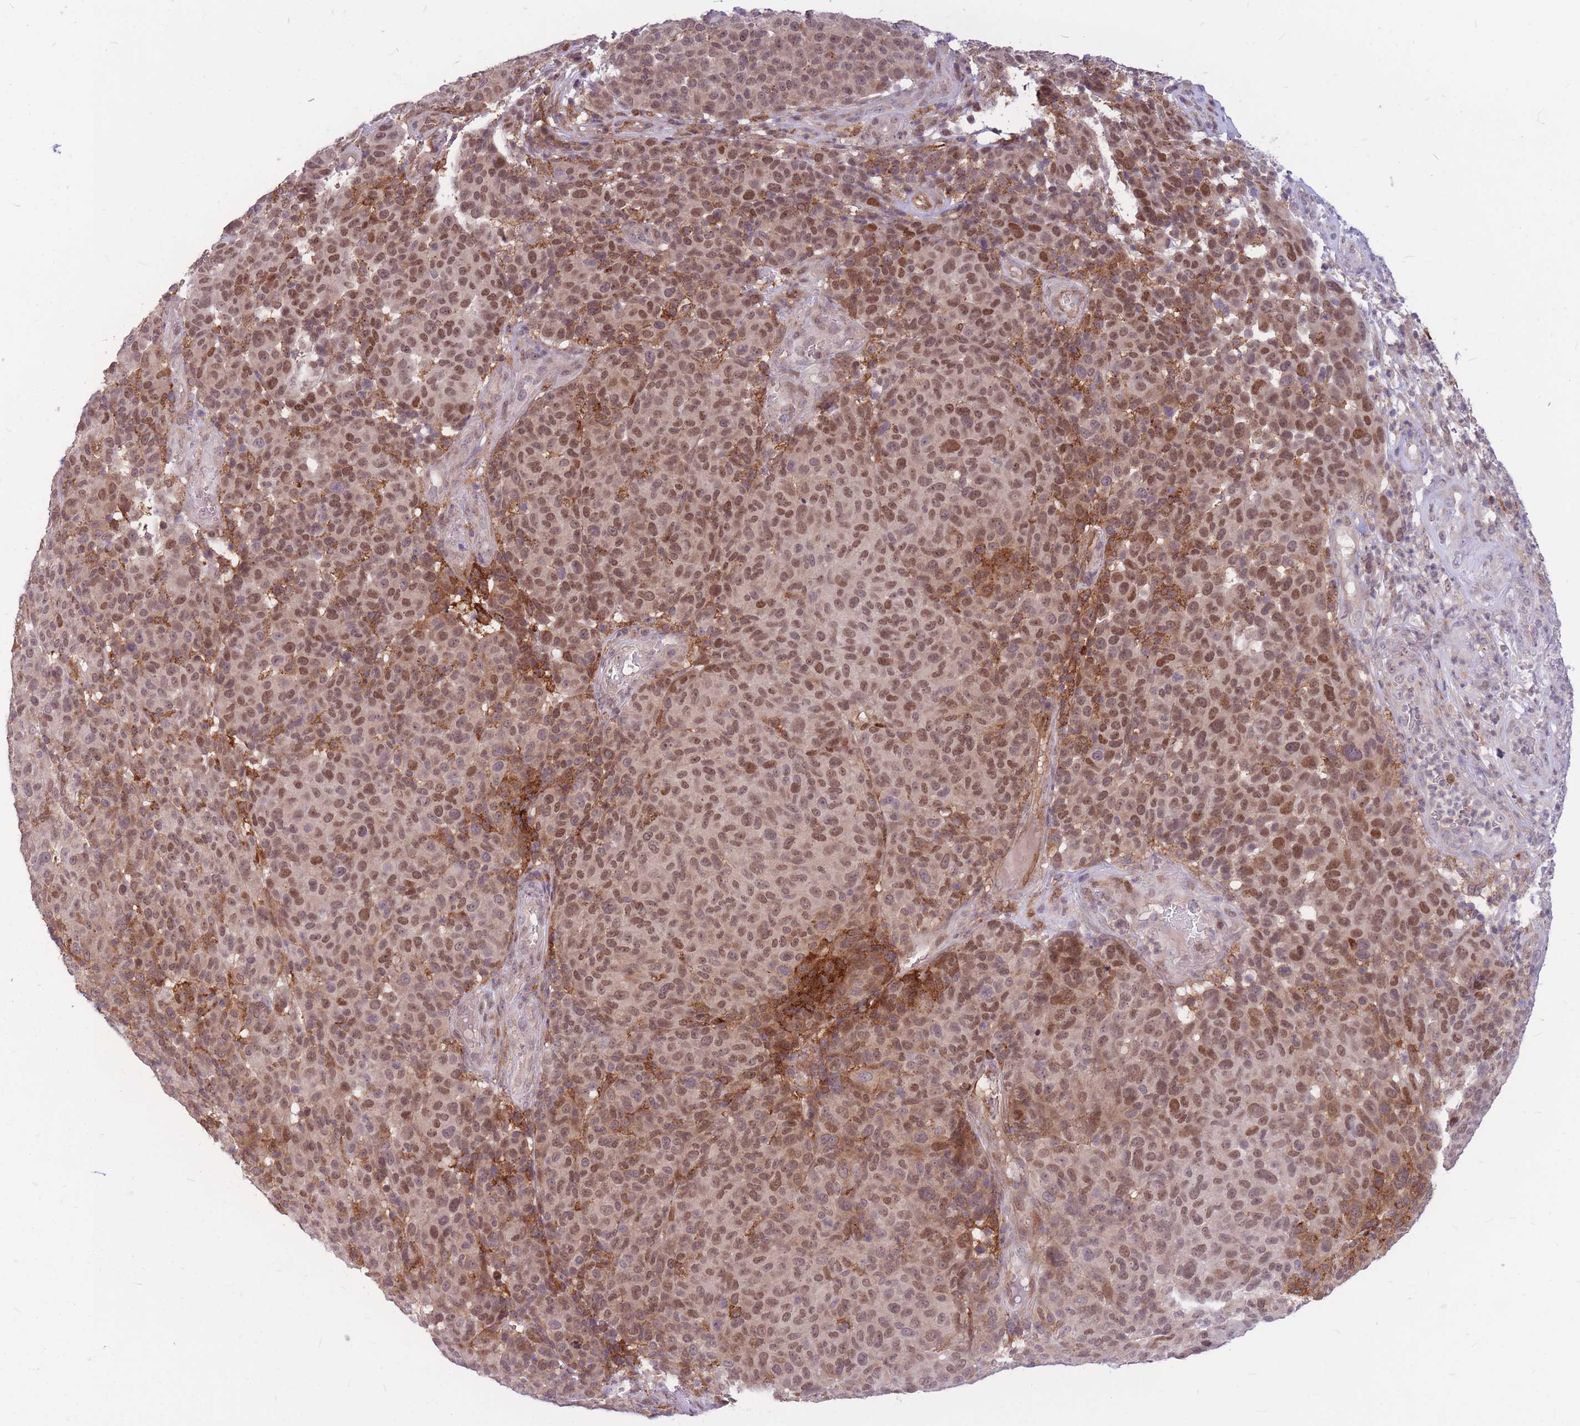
{"staining": {"intensity": "moderate", "quantity": ">75%", "location": "nuclear"}, "tissue": "melanoma", "cell_type": "Tumor cells", "image_type": "cancer", "snomed": [{"axis": "morphology", "description": "Malignant melanoma, NOS"}, {"axis": "topography", "description": "Skin"}], "caption": "A high-resolution micrograph shows IHC staining of malignant melanoma, which reveals moderate nuclear positivity in about >75% of tumor cells. Nuclei are stained in blue.", "gene": "TCF20", "patient": {"sex": "male", "age": 49}}